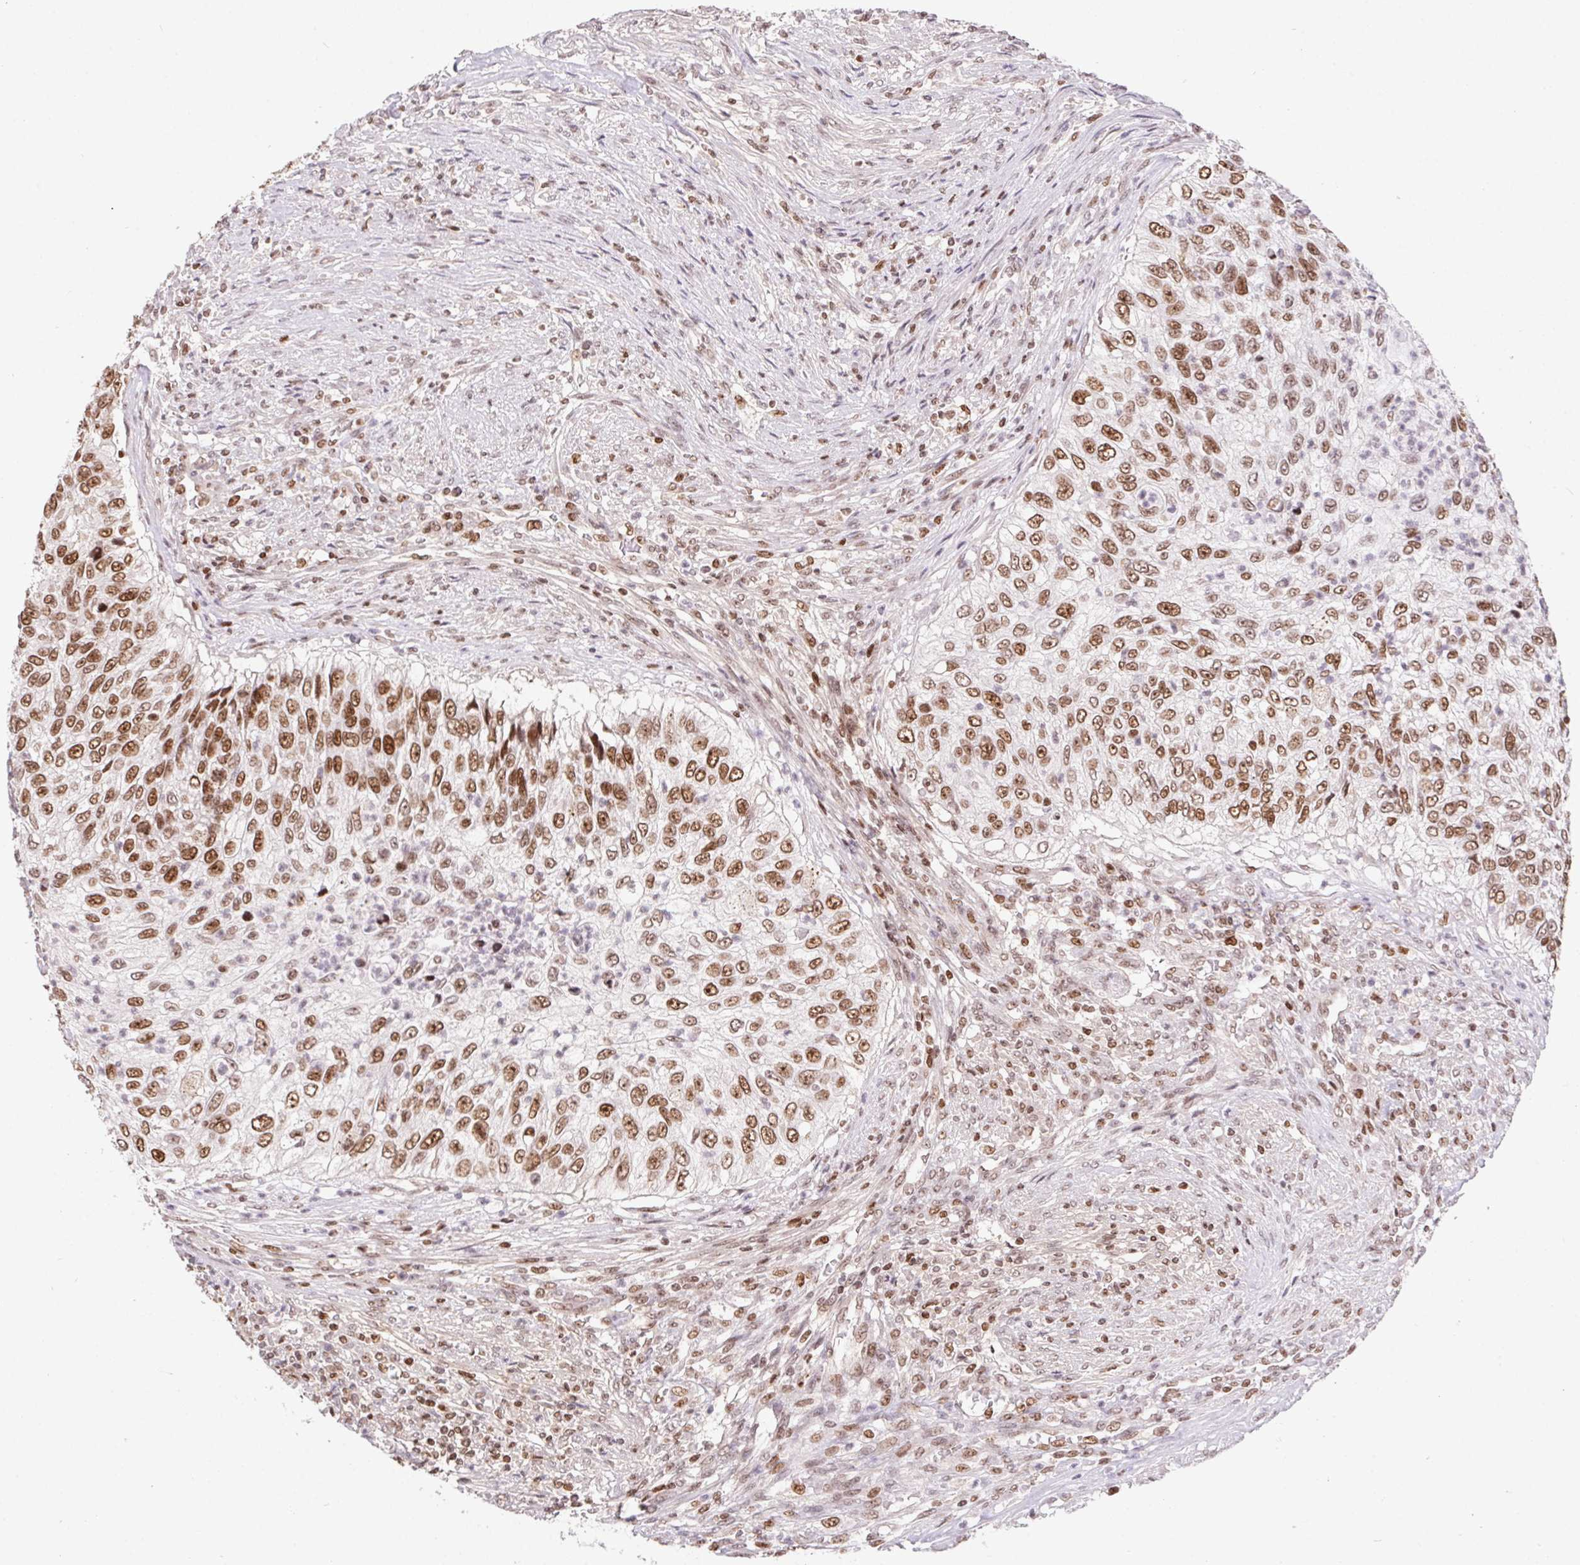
{"staining": {"intensity": "moderate", "quantity": ">75%", "location": "nuclear"}, "tissue": "urothelial cancer", "cell_type": "Tumor cells", "image_type": "cancer", "snomed": [{"axis": "morphology", "description": "Urothelial carcinoma, High grade"}, {"axis": "topography", "description": "Urinary bladder"}], "caption": "High-power microscopy captured an IHC photomicrograph of urothelial cancer, revealing moderate nuclear positivity in approximately >75% of tumor cells.", "gene": "POLD3", "patient": {"sex": "female", "age": 60}}